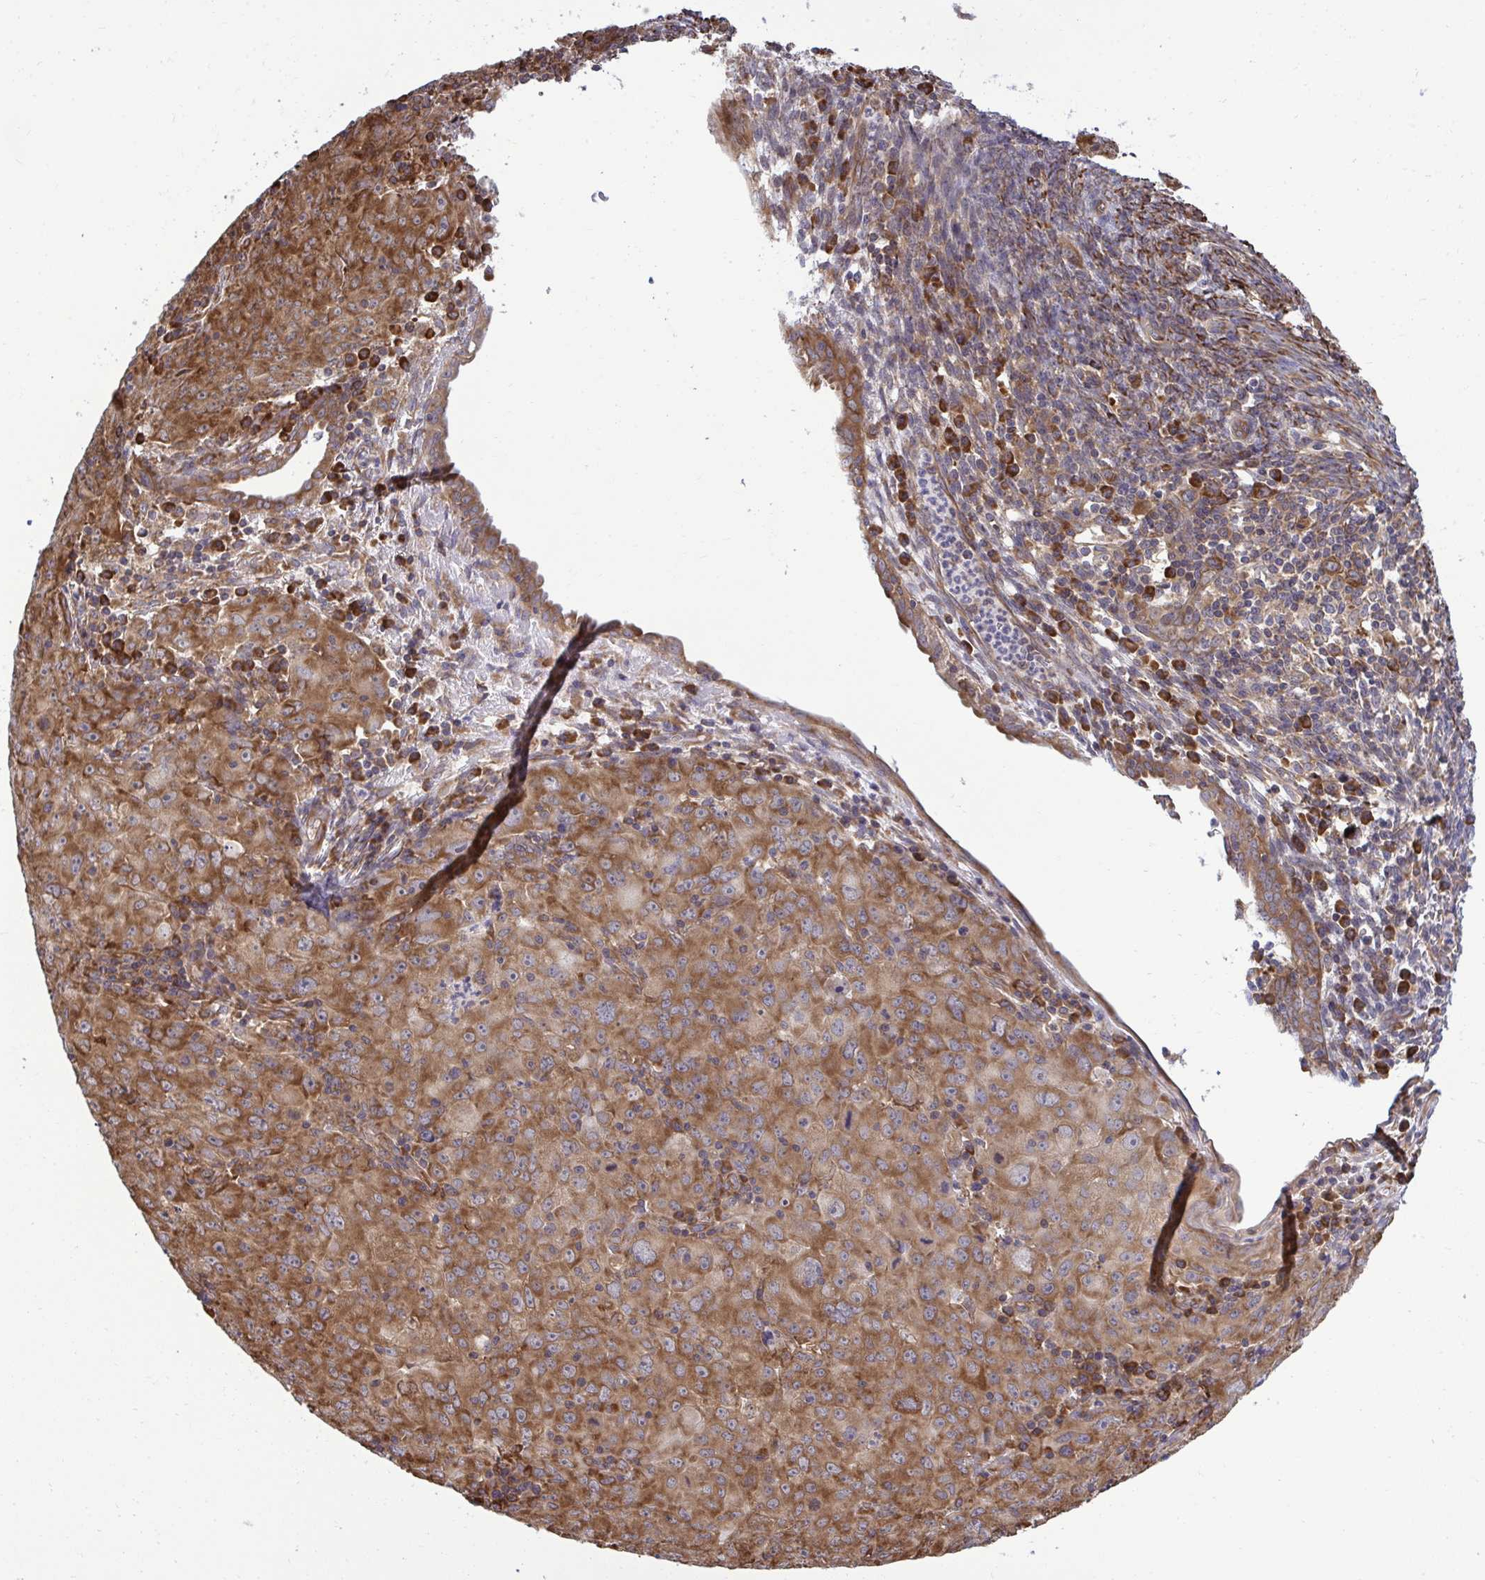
{"staining": {"intensity": "moderate", "quantity": ">75%", "location": "cytoplasmic/membranous"}, "tissue": "cervical cancer", "cell_type": "Tumor cells", "image_type": "cancer", "snomed": [{"axis": "morphology", "description": "Adenocarcinoma, NOS"}, {"axis": "topography", "description": "Cervix"}], "caption": "A high-resolution photomicrograph shows immunohistochemistry (IHC) staining of cervical cancer, which reveals moderate cytoplasmic/membranous positivity in about >75% of tumor cells.", "gene": "RPS15", "patient": {"sex": "female", "age": 56}}